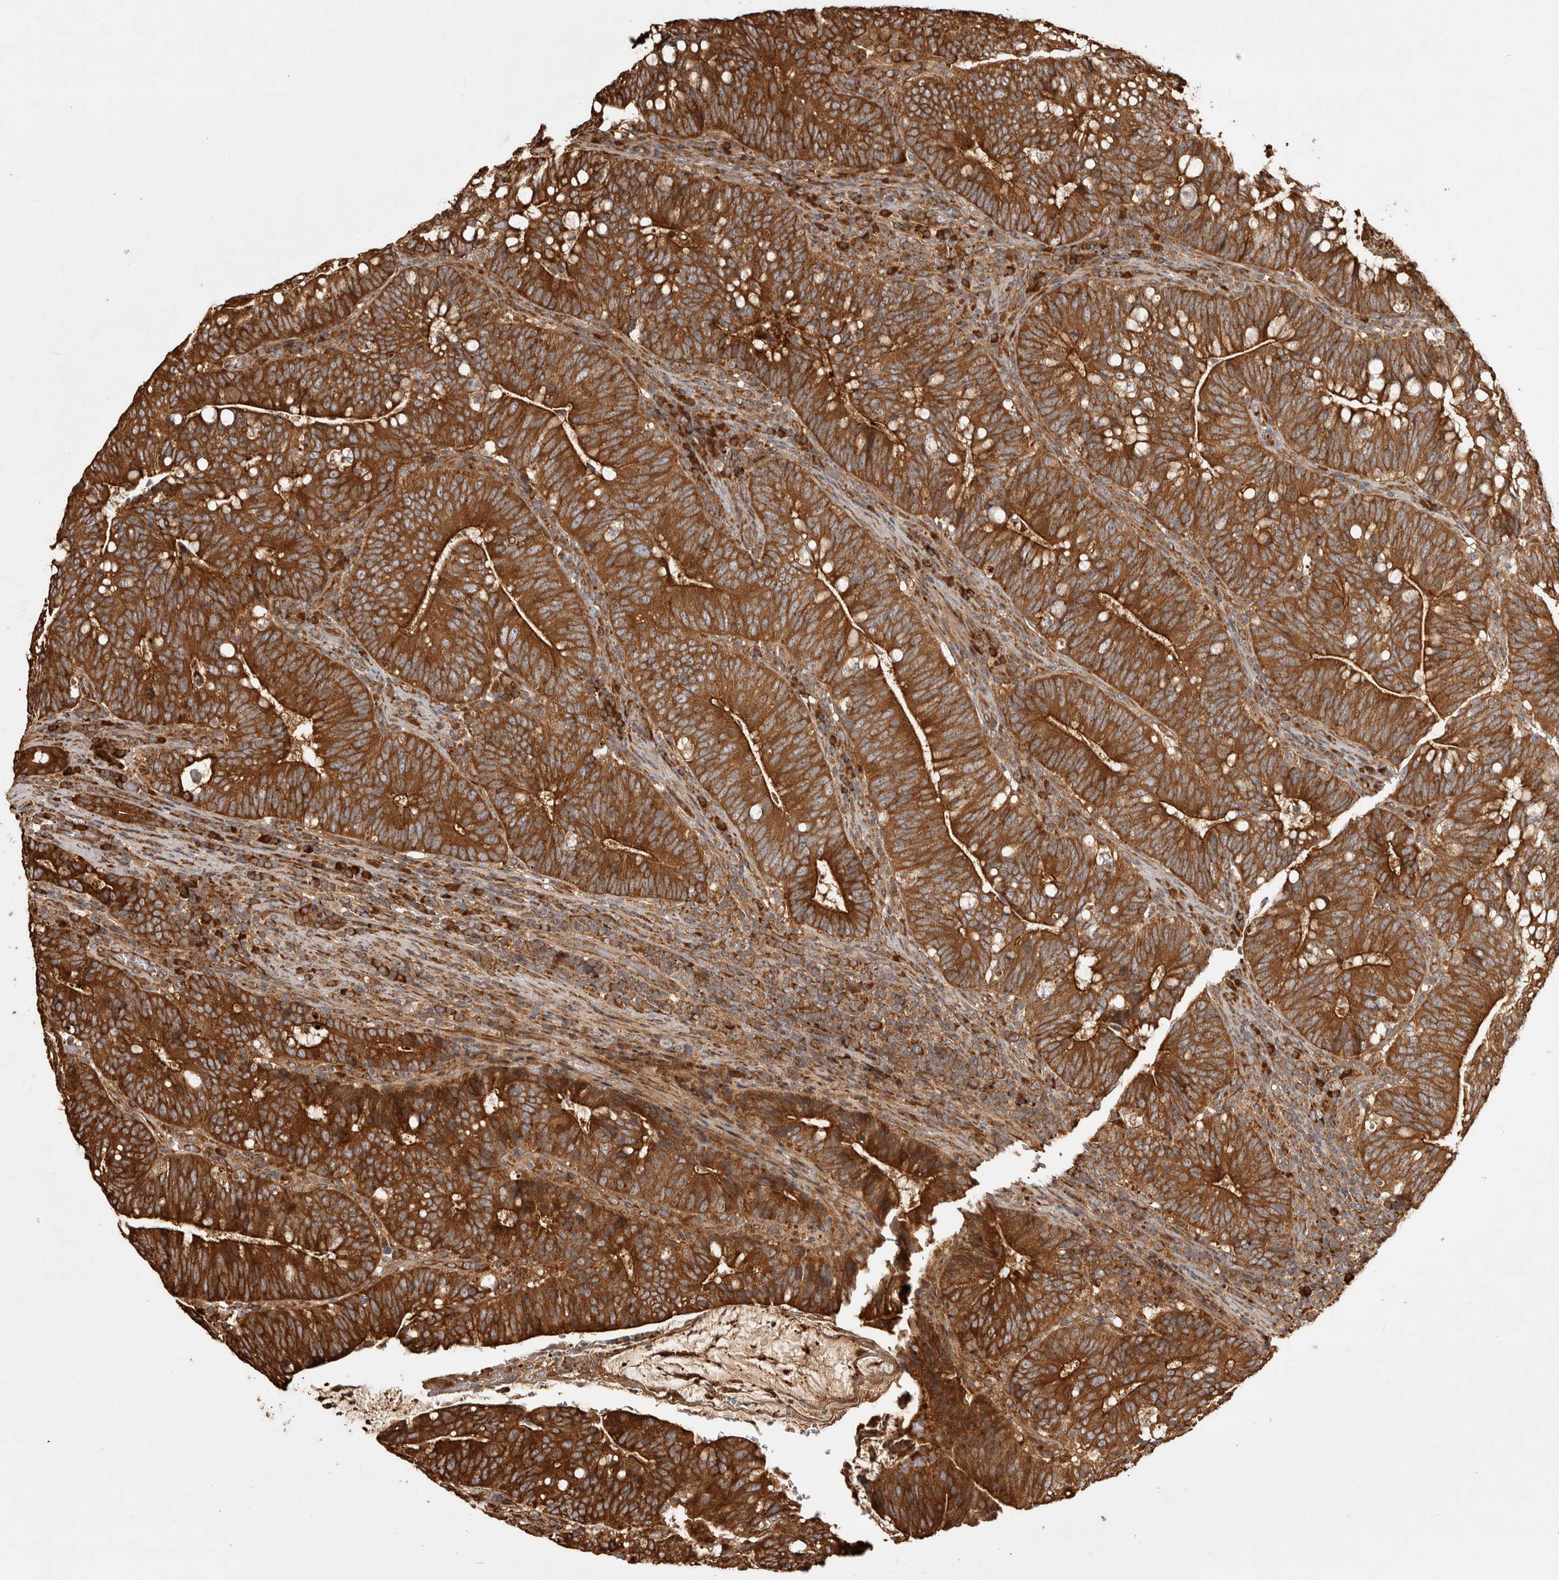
{"staining": {"intensity": "strong", "quantity": ">75%", "location": "cytoplasmic/membranous"}, "tissue": "colorectal cancer", "cell_type": "Tumor cells", "image_type": "cancer", "snomed": [{"axis": "morphology", "description": "Adenocarcinoma, NOS"}, {"axis": "topography", "description": "Colon"}], "caption": "About >75% of tumor cells in human adenocarcinoma (colorectal) exhibit strong cytoplasmic/membranous protein expression as visualized by brown immunohistochemical staining.", "gene": "CAMSAP2", "patient": {"sex": "female", "age": 66}}